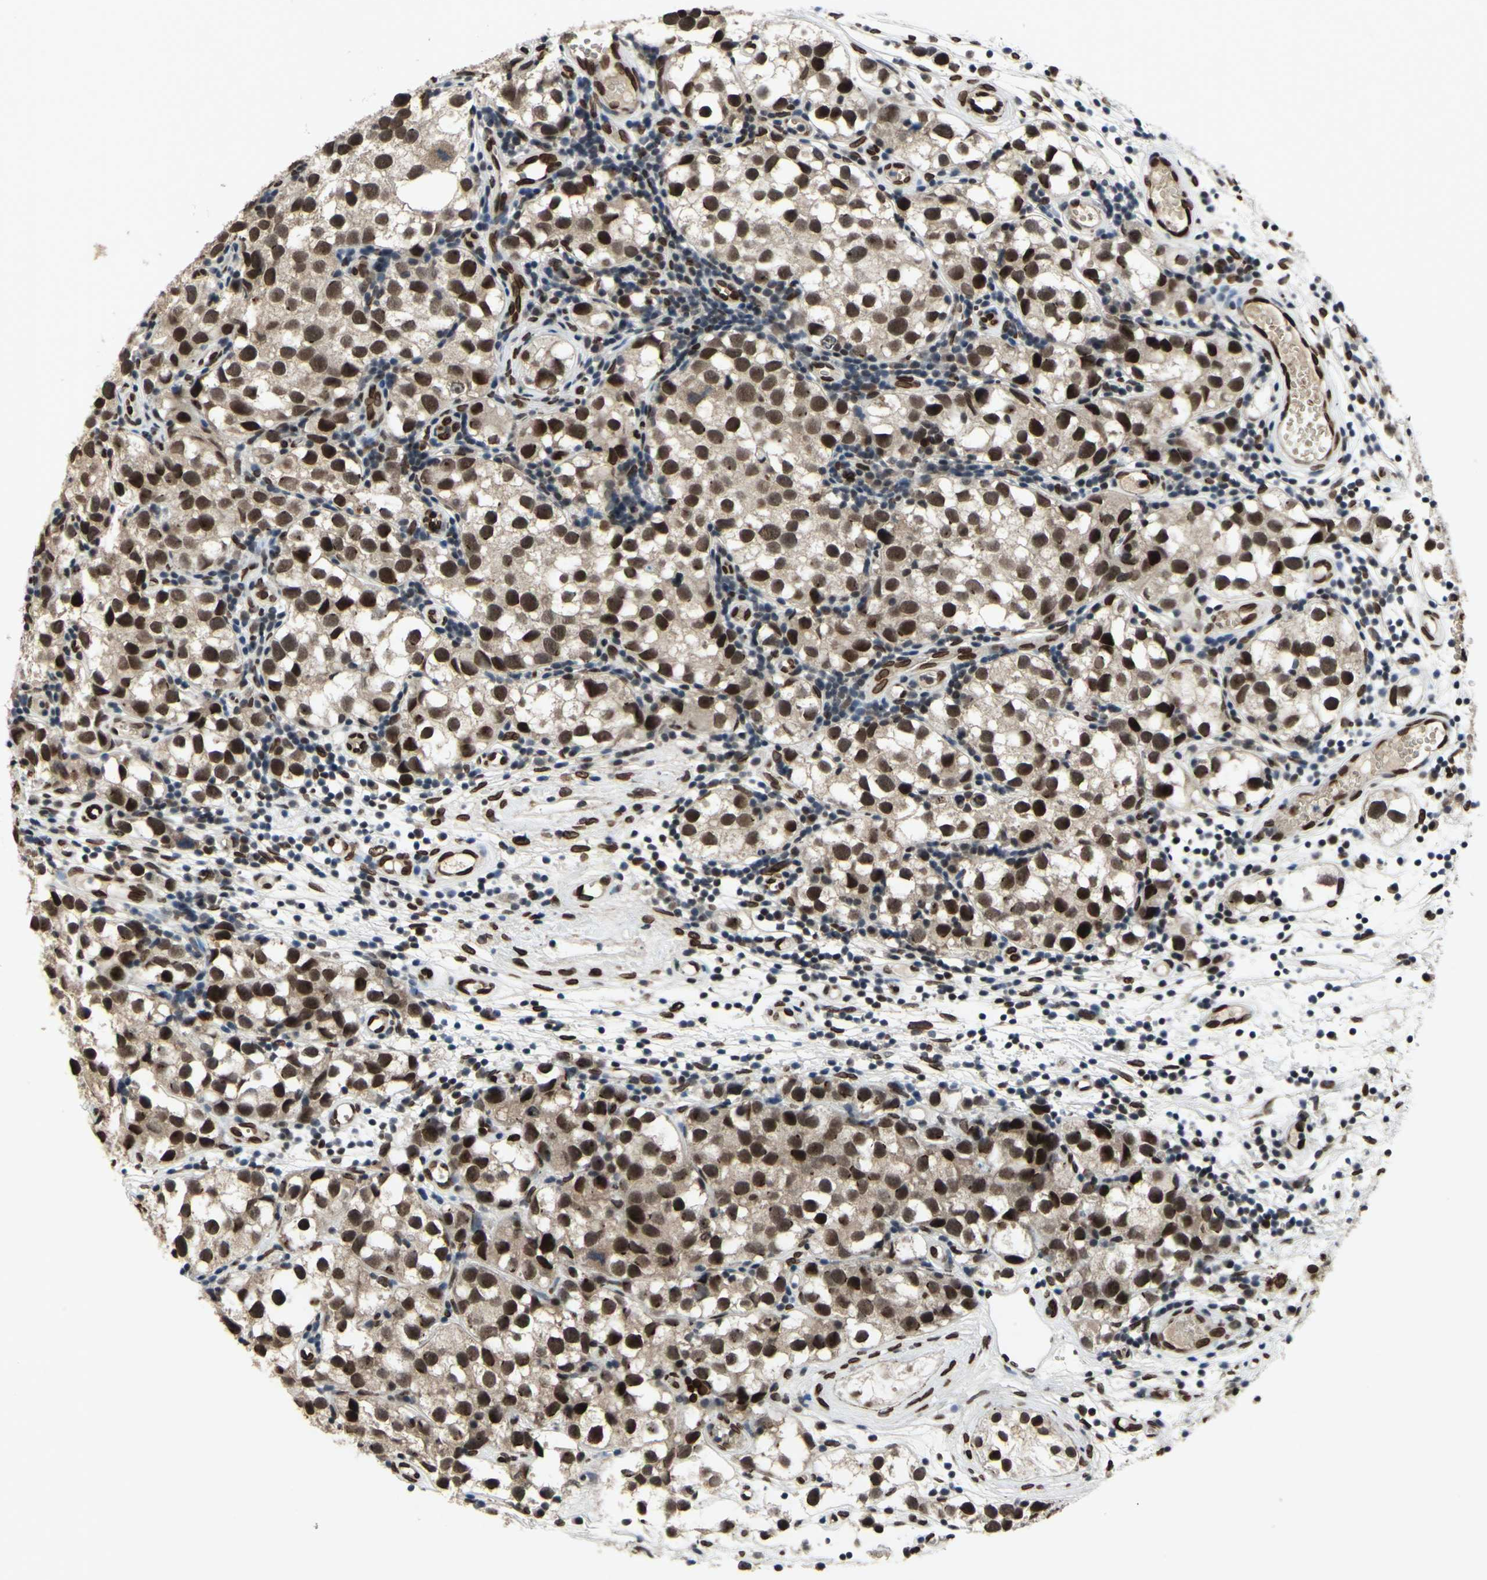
{"staining": {"intensity": "strong", "quantity": ">75%", "location": "cytoplasmic/membranous,nuclear"}, "tissue": "testis cancer", "cell_type": "Tumor cells", "image_type": "cancer", "snomed": [{"axis": "morphology", "description": "Seminoma, NOS"}, {"axis": "topography", "description": "Testis"}], "caption": "A brown stain highlights strong cytoplasmic/membranous and nuclear expression of a protein in testis cancer (seminoma) tumor cells.", "gene": "ISY1", "patient": {"sex": "male", "age": 39}}